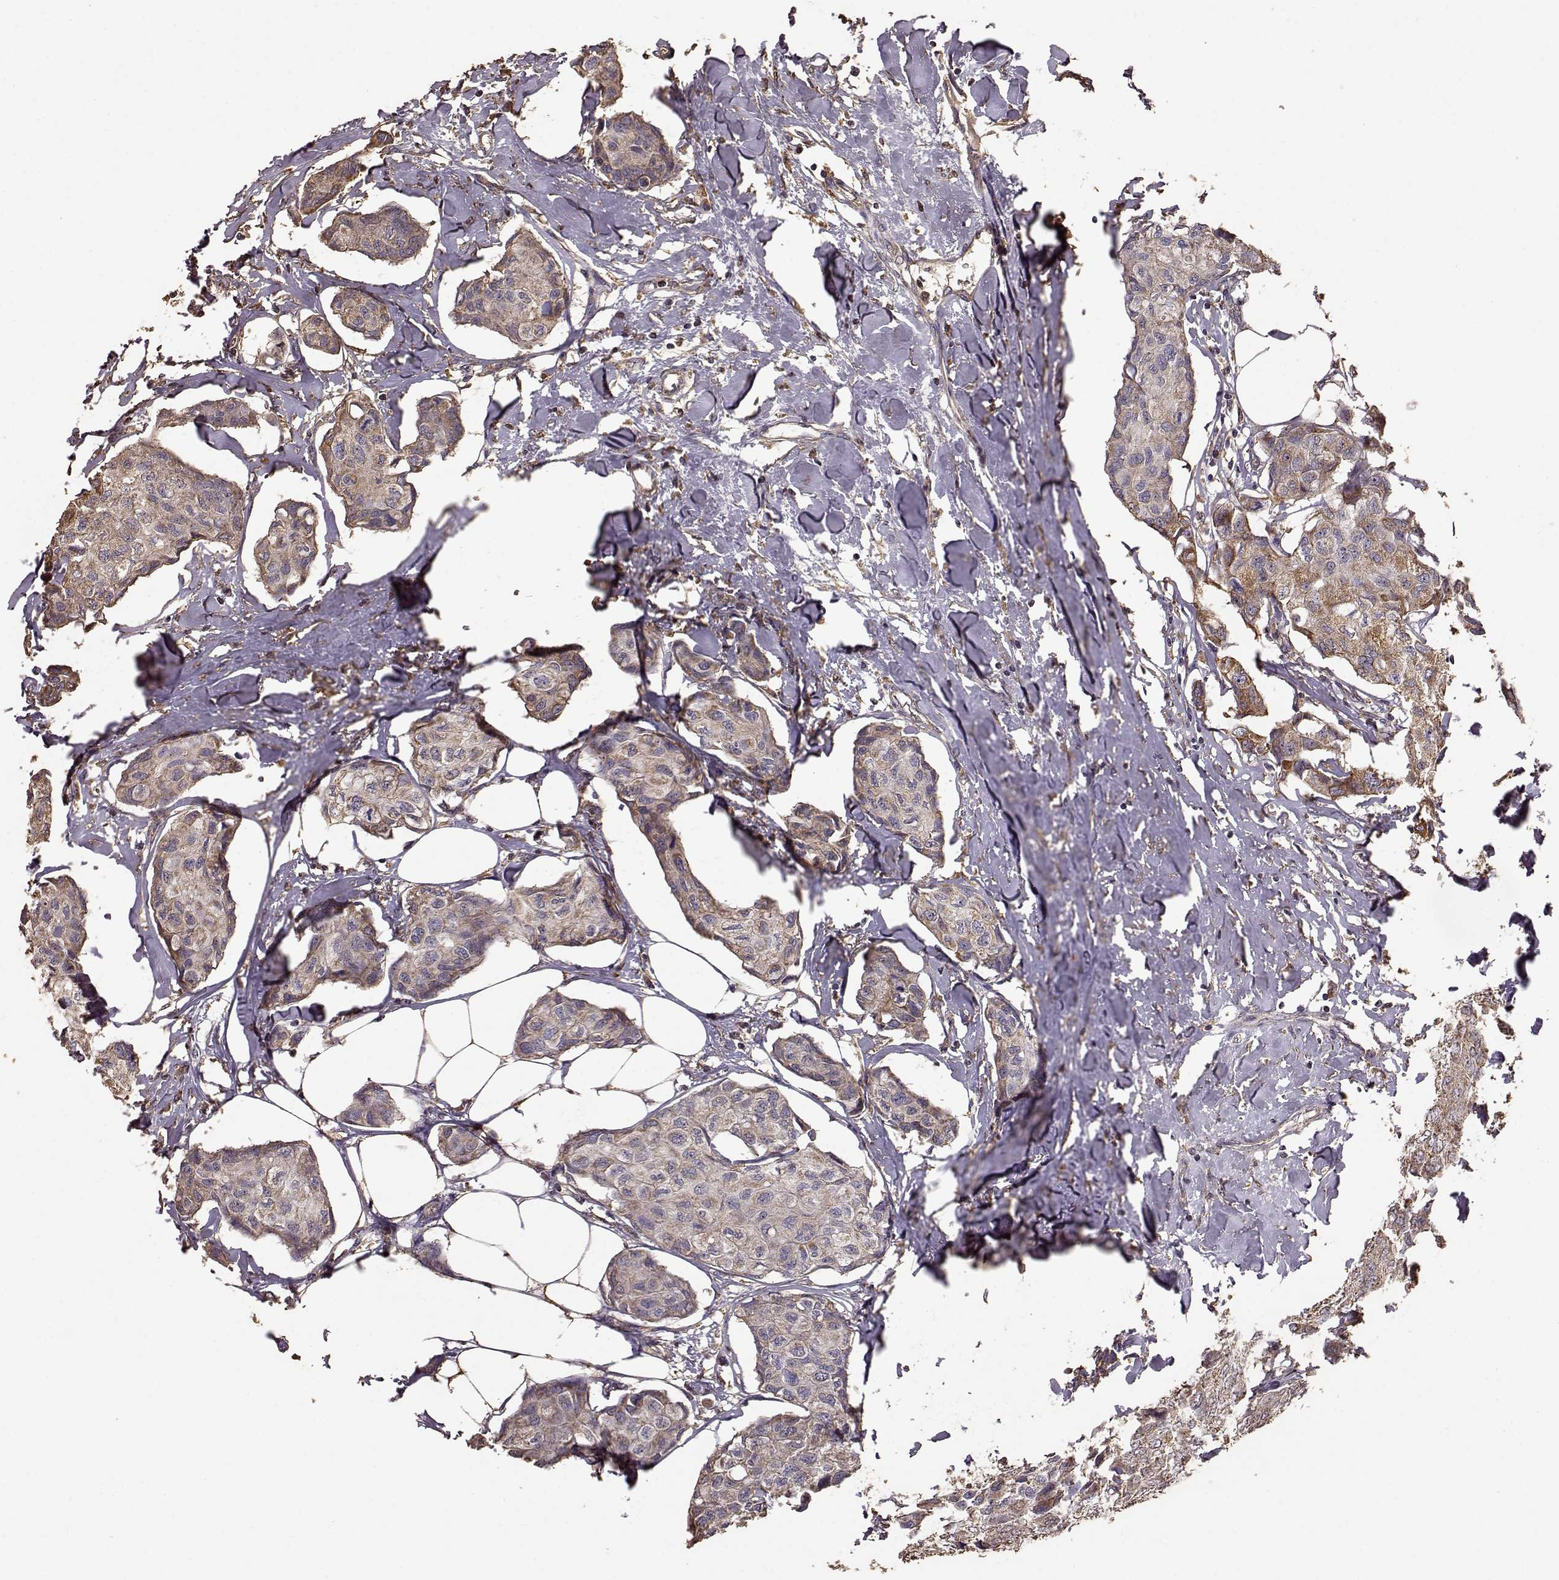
{"staining": {"intensity": "weak", "quantity": "25%-75%", "location": "cytoplasmic/membranous"}, "tissue": "breast cancer", "cell_type": "Tumor cells", "image_type": "cancer", "snomed": [{"axis": "morphology", "description": "Duct carcinoma"}, {"axis": "topography", "description": "Breast"}], "caption": "There is low levels of weak cytoplasmic/membranous positivity in tumor cells of breast intraductal carcinoma, as demonstrated by immunohistochemical staining (brown color).", "gene": "PTGES2", "patient": {"sex": "female", "age": 80}}